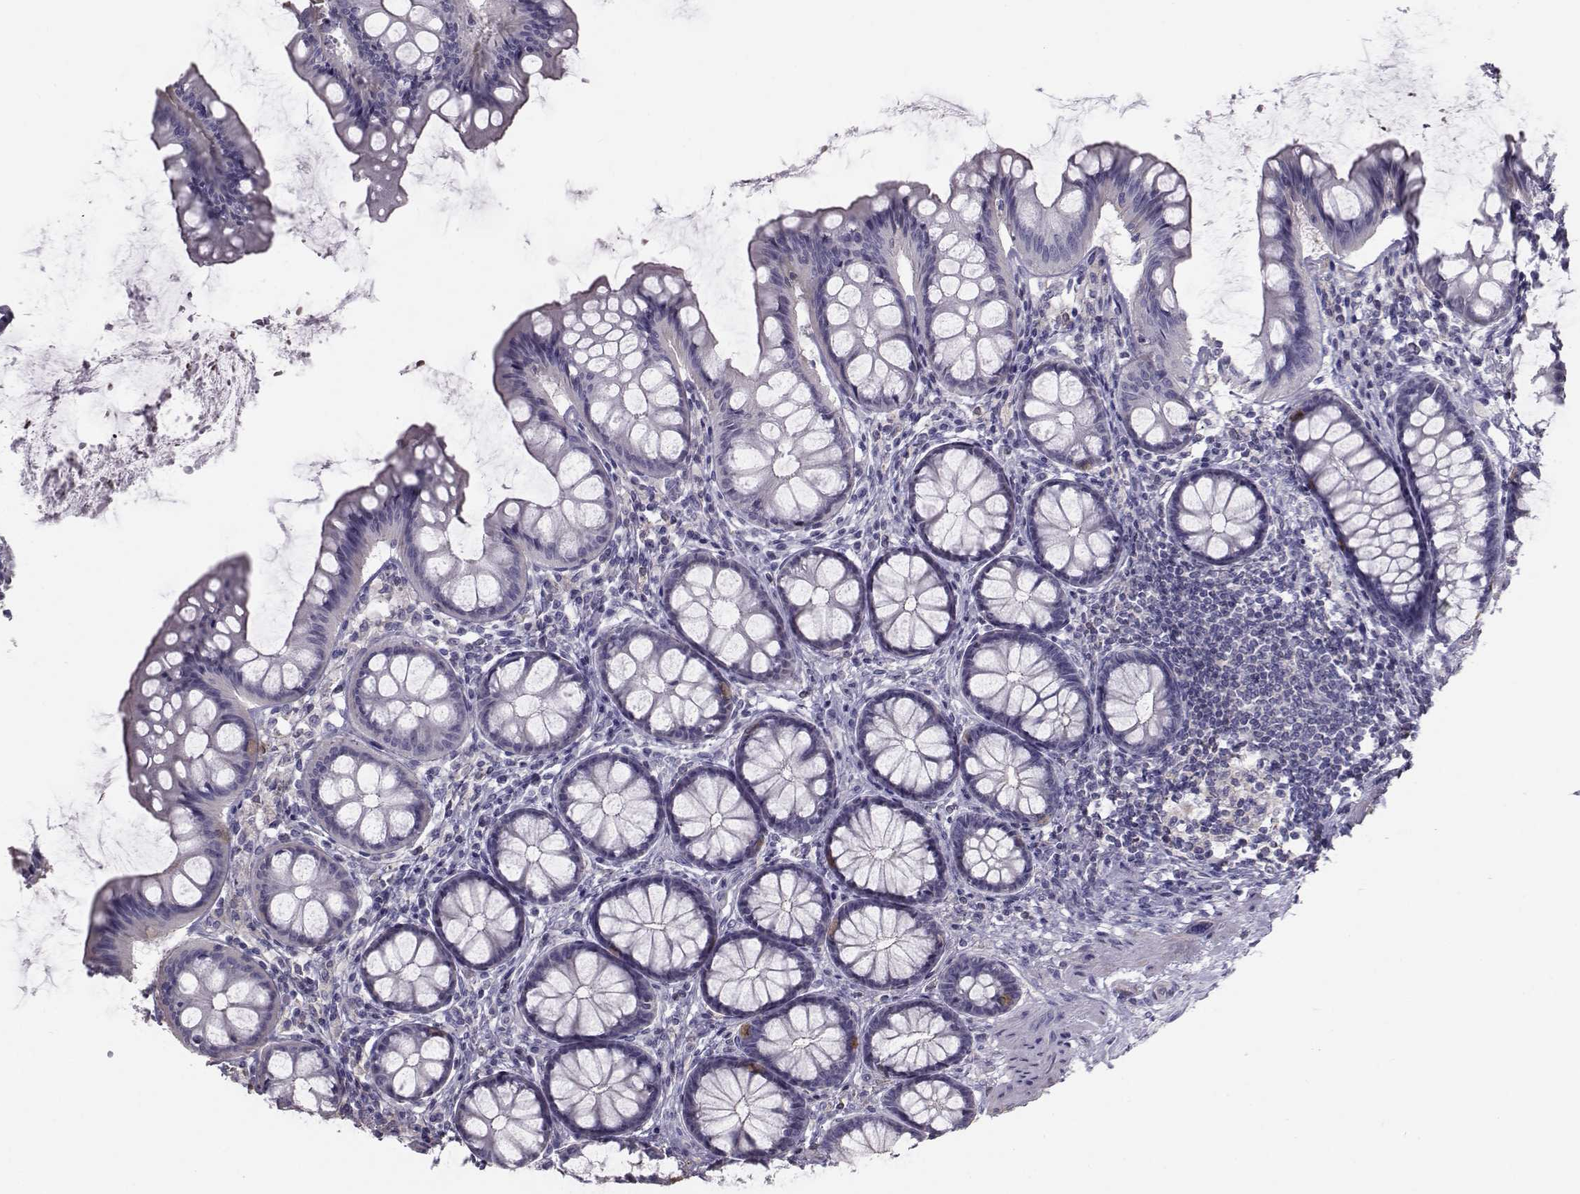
{"staining": {"intensity": "weak", "quantity": "25%-75%", "location": "cytoplasmic/membranous"}, "tissue": "colon", "cell_type": "Endothelial cells", "image_type": "normal", "snomed": [{"axis": "morphology", "description": "Normal tissue, NOS"}, {"axis": "topography", "description": "Colon"}], "caption": "IHC histopathology image of normal human colon stained for a protein (brown), which demonstrates low levels of weak cytoplasmic/membranous positivity in approximately 25%-75% of endothelial cells.", "gene": "GARIN3", "patient": {"sex": "female", "age": 65}}